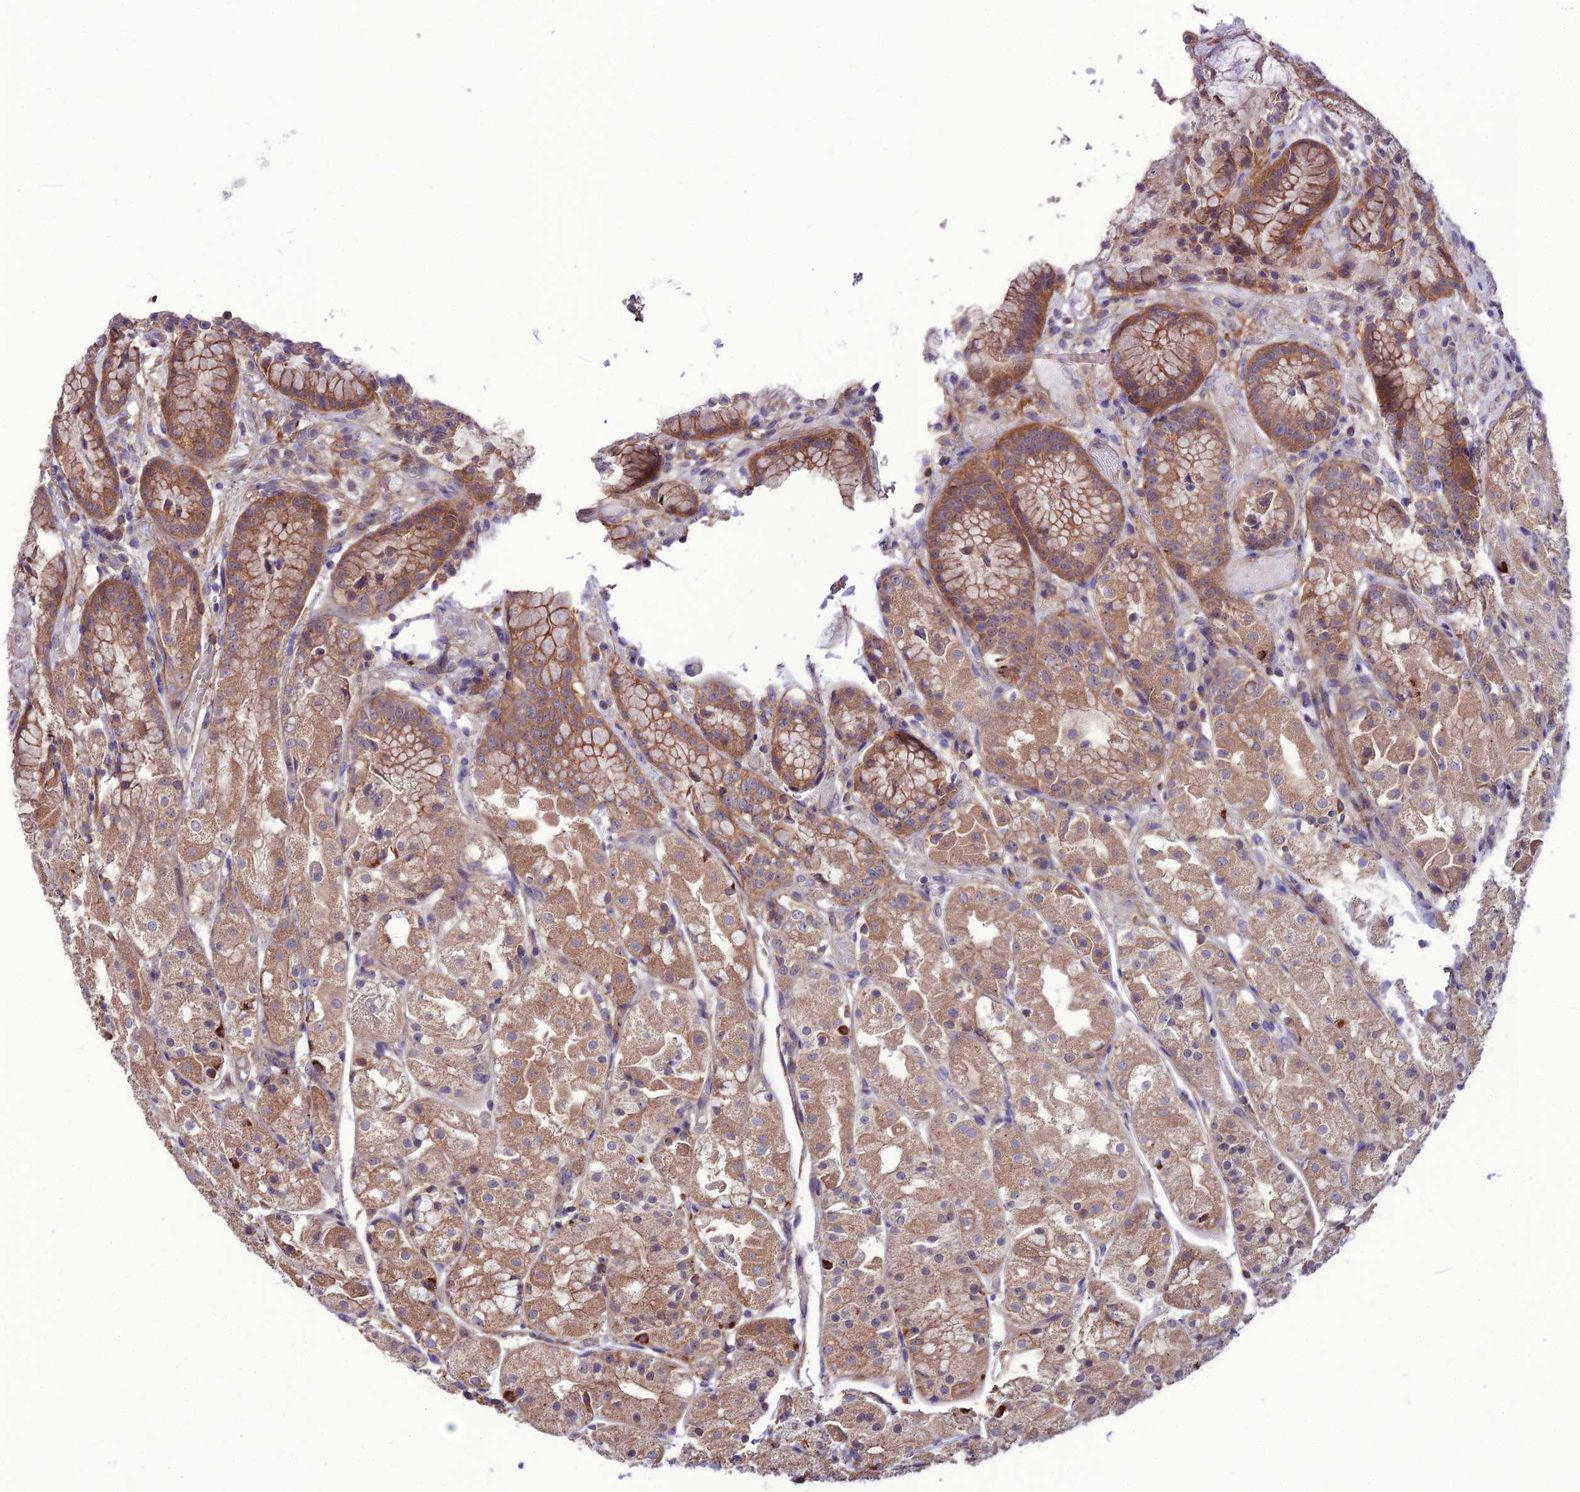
{"staining": {"intensity": "strong", "quantity": ">75%", "location": "cytoplasmic/membranous"}, "tissue": "stomach", "cell_type": "Glandular cells", "image_type": "normal", "snomed": [{"axis": "morphology", "description": "Normal tissue, NOS"}, {"axis": "topography", "description": "Stomach, upper"}], "caption": "Strong cytoplasmic/membranous staining for a protein is identified in about >75% of glandular cells of unremarkable stomach using immunohistochemistry.", "gene": "PPIL3", "patient": {"sex": "male", "age": 72}}